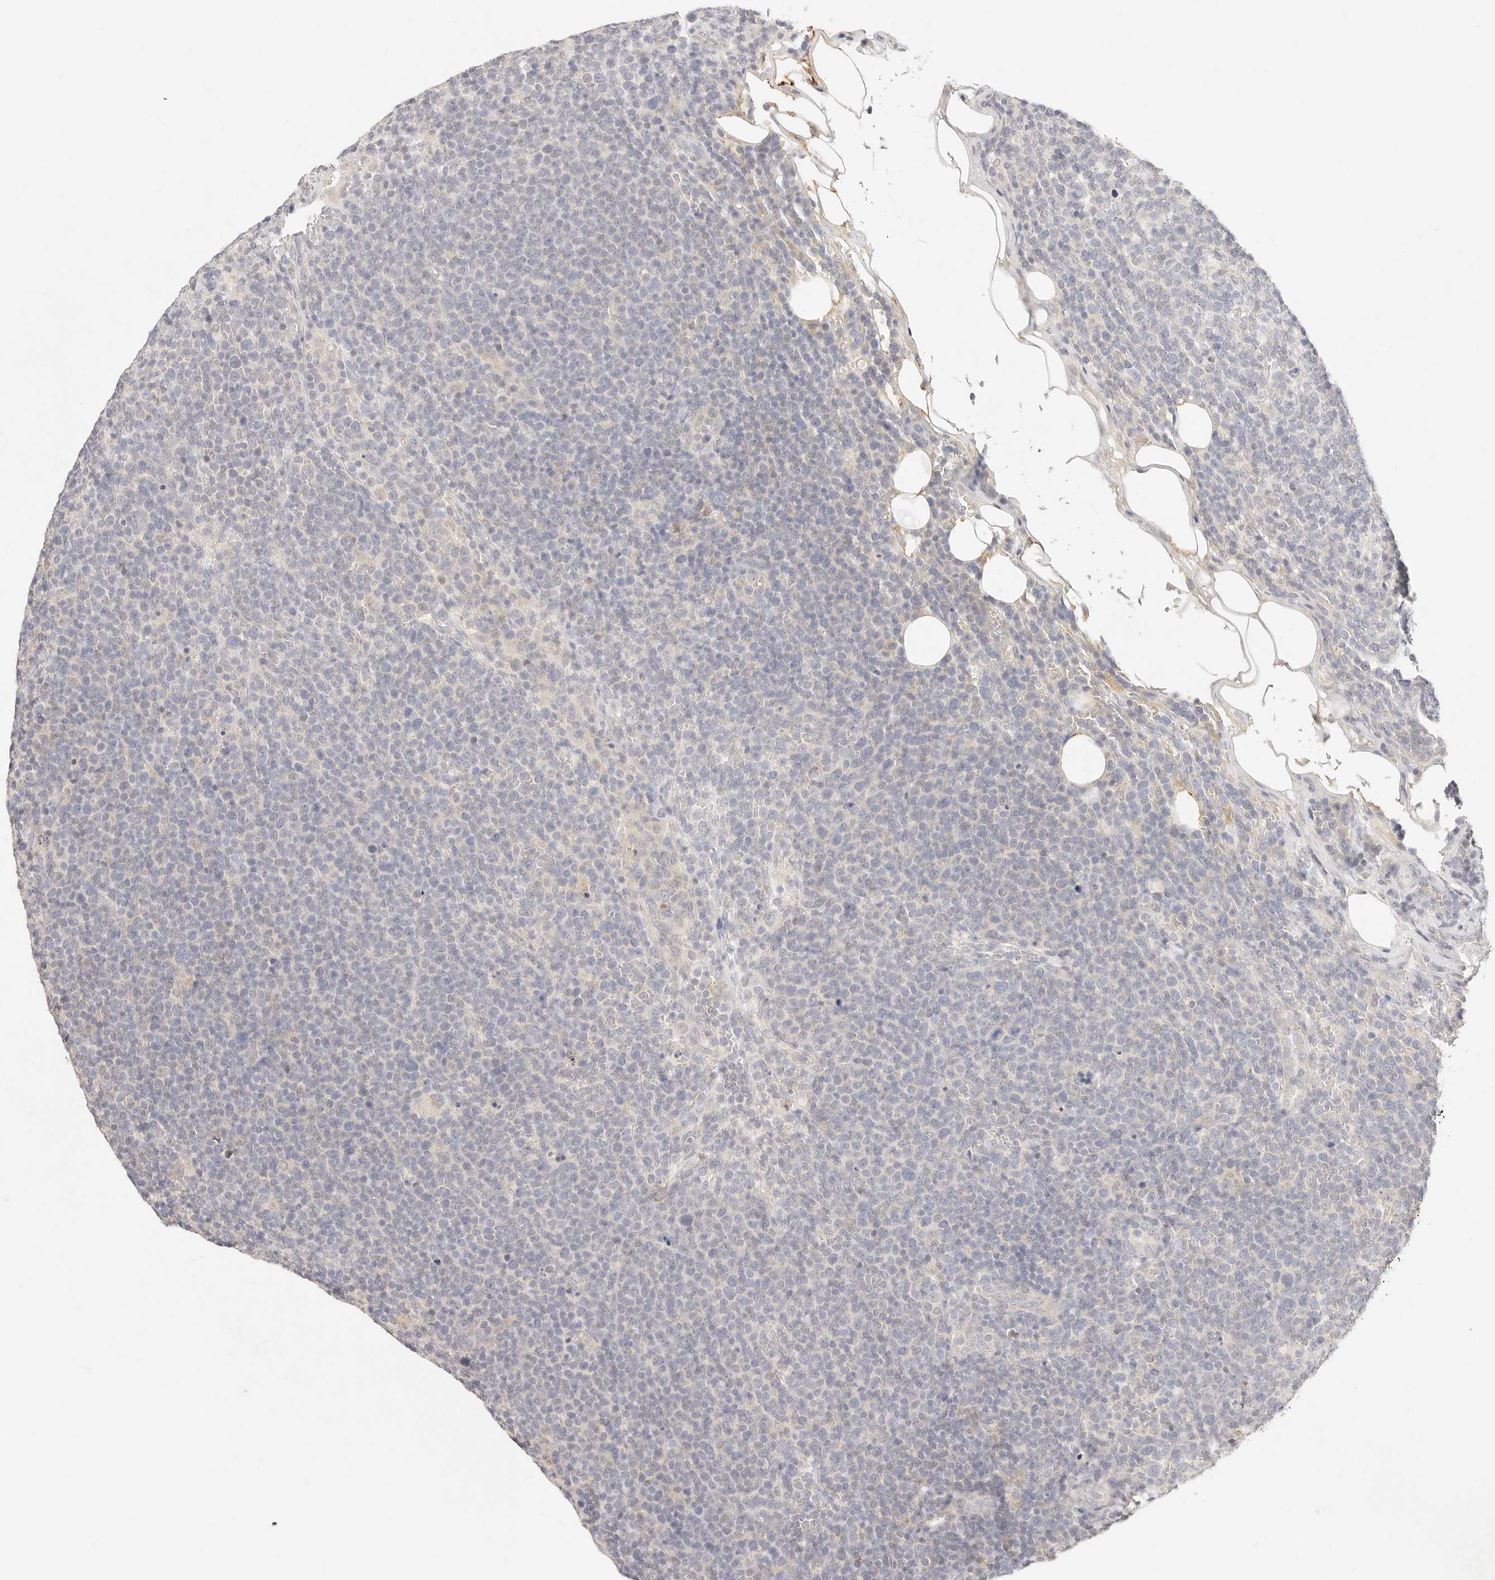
{"staining": {"intensity": "negative", "quantity": "none", "location": "none"}, "tissue": "lymphoma", "cell_type": "Tumor cells", "image_type": "cancer", "snomed": [{"axis": "morphology", "description": "Malignant lymphoma, non-Hodgkin's type, High grade"}, {"axis": "topography", "description": "Lymph node"}], "caption": "A high-resolution image shows IHC staining of malignant lymphoma, non-Hodgkin's type (high-grade), which reveals no significant positivity in tumor cells. (Brightfield microscopy of DAB immunohistochemistry at high magnification).", "gene": "GPR156", "patient": {"sex": "male", "age": 61}}